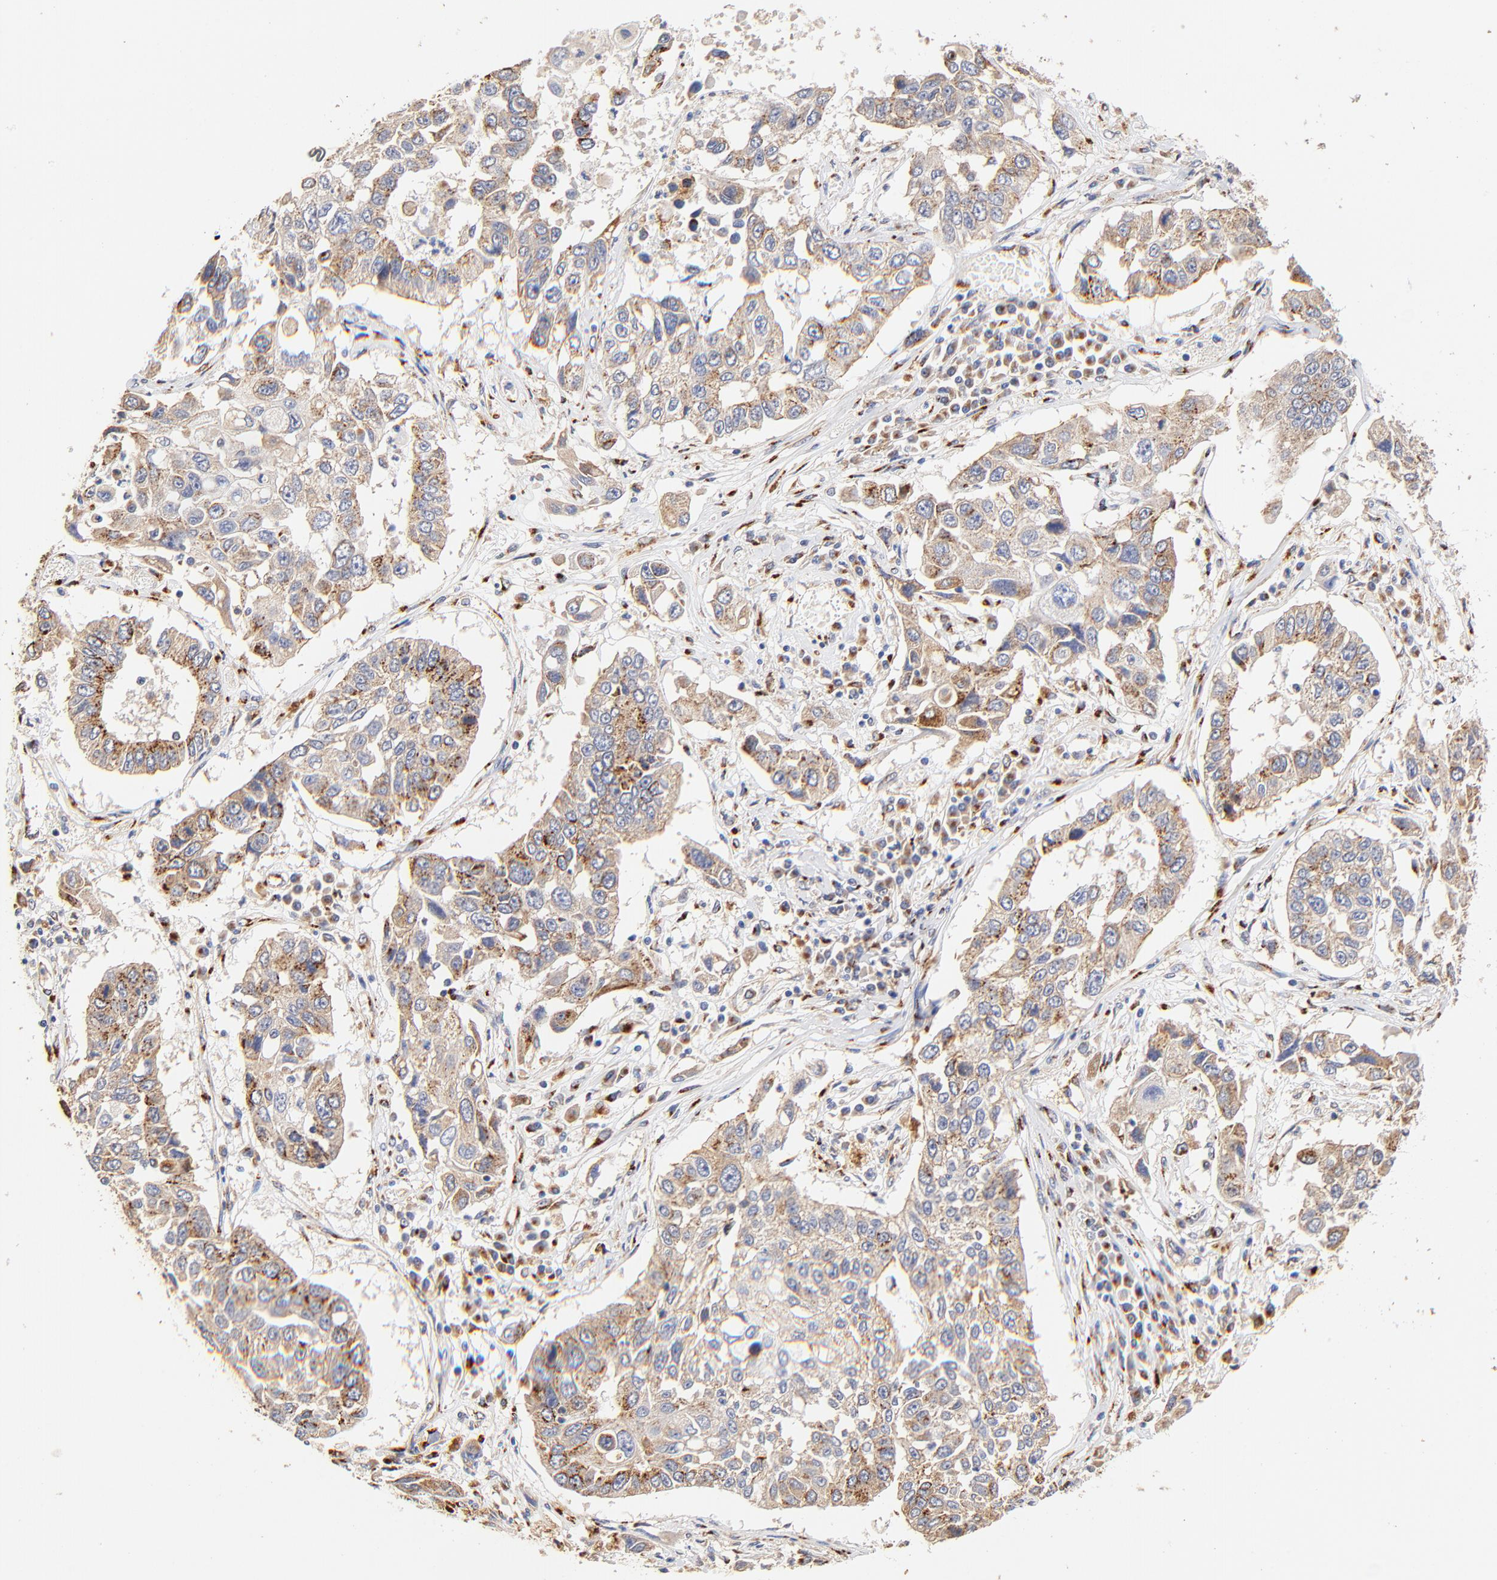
{"staining": {"intensity": "moderate", "quantity": ">75%", "location": "cytoplasmic/membranous"}, "tissue": "lung cancer", "cell_type": "Tumor cells", "image_type": "cancer", "snomed": [{"axis": "morphology", "description": "Squamous cell carcinoma, NOS"}, {"axis": "topography", "description": "Lung"}], "caption": "Moderate cytoplasmic/membranous positivity is appreciated in approximately >75% of tumor cells in lung cancer.", "gene": "FMNL3", "patient": {"sex": "male", "age": 71}}